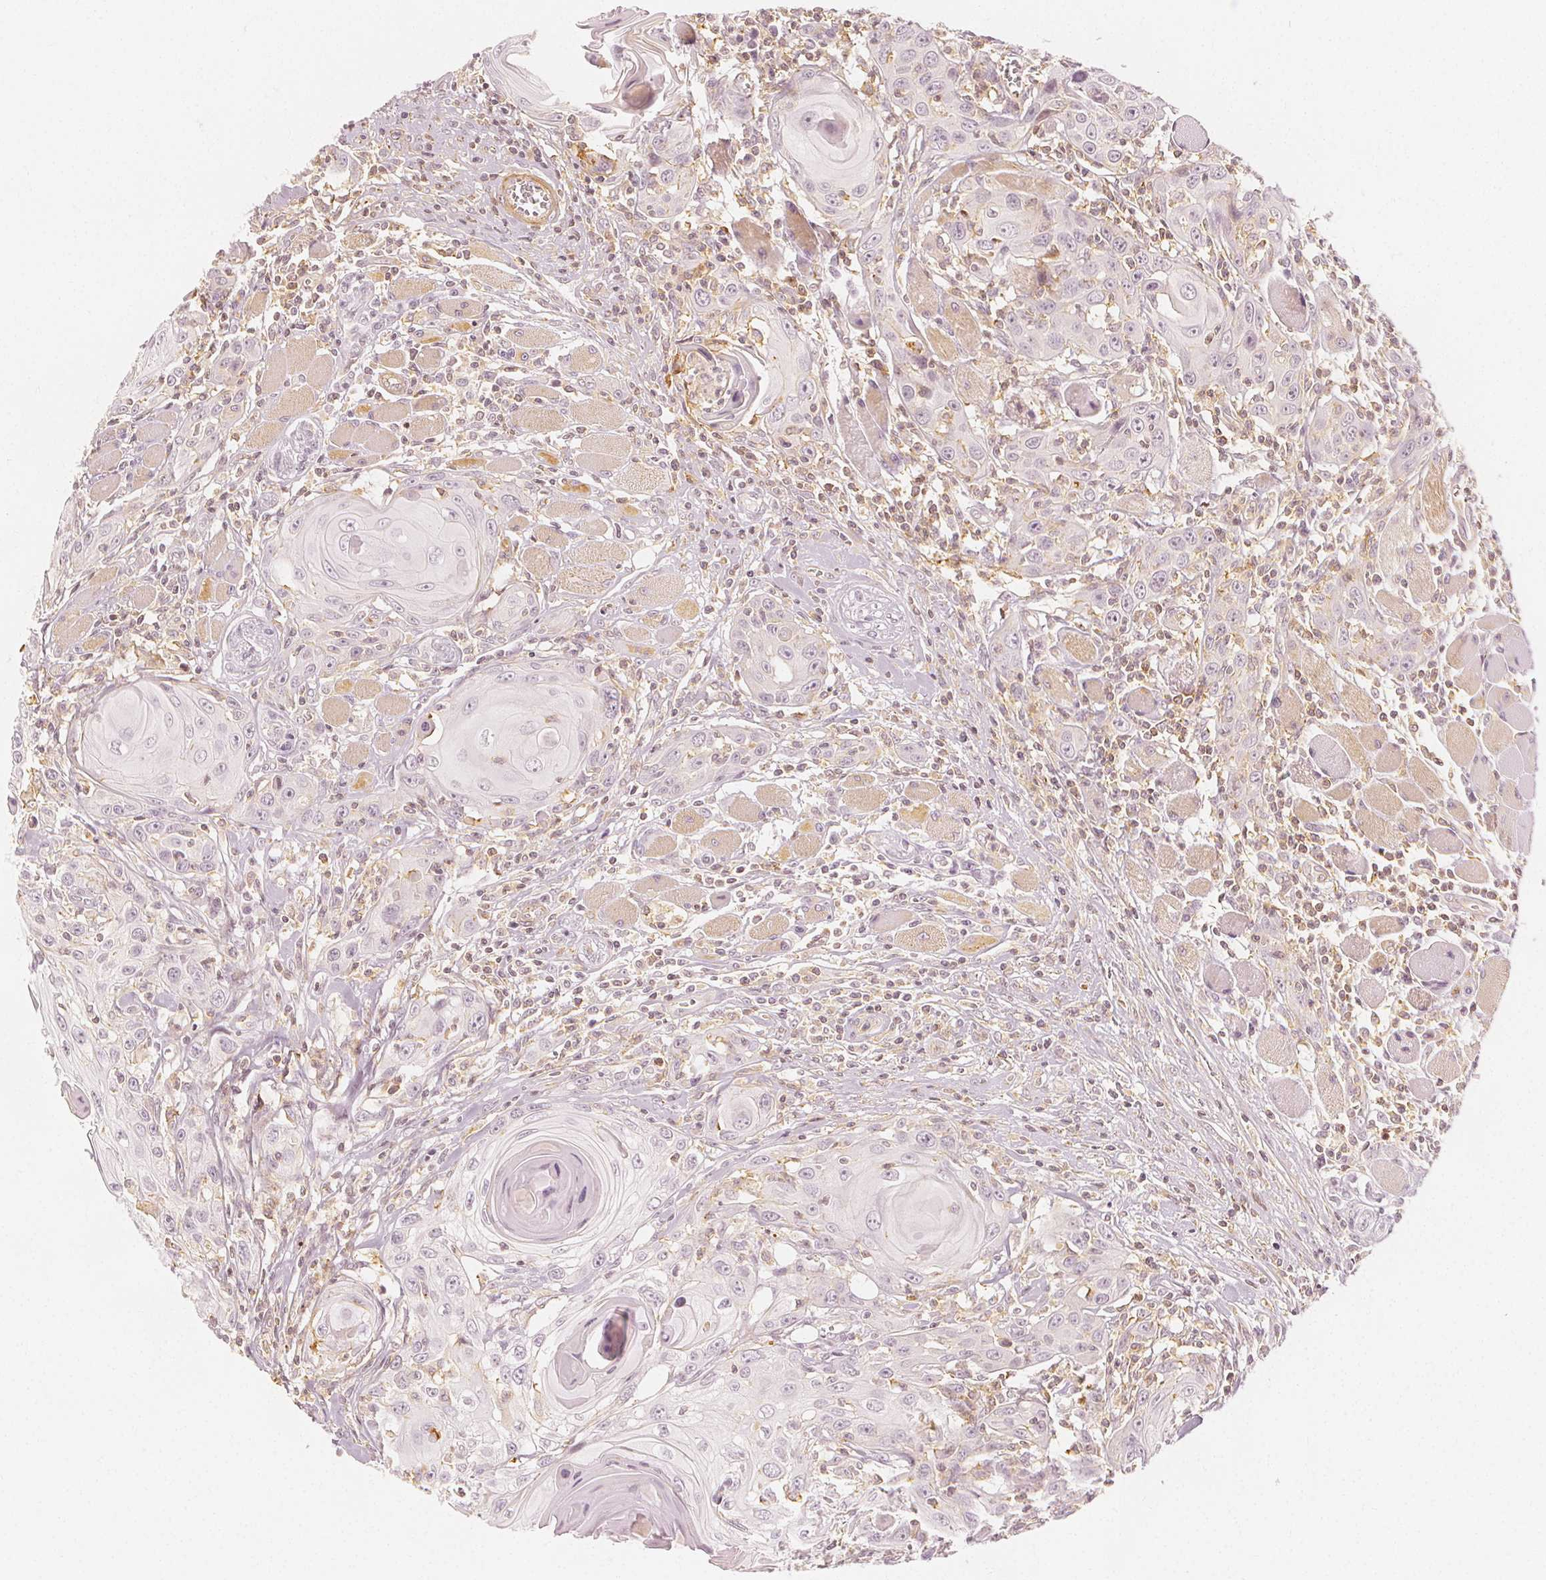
{"staining": {"intensity": "negative", "quantity": "none", "location": "none"}, "tissue": "head and neck cancer", "cell_type": "Tumor cells", "image_type": "cancer", "snomed": [{"axis": "morphology", "description": "Squamous cell carcinoma, NOS"}, {"axis": "topography", "description": "Head-Neck"}], "caption": "IHC histopathology image of human head and neck cancer stained for a protein (brown), which displays no expression in tumor cells.", "gene": "ARHGAP26", "patient": {"sex": "female", "age": 80}}